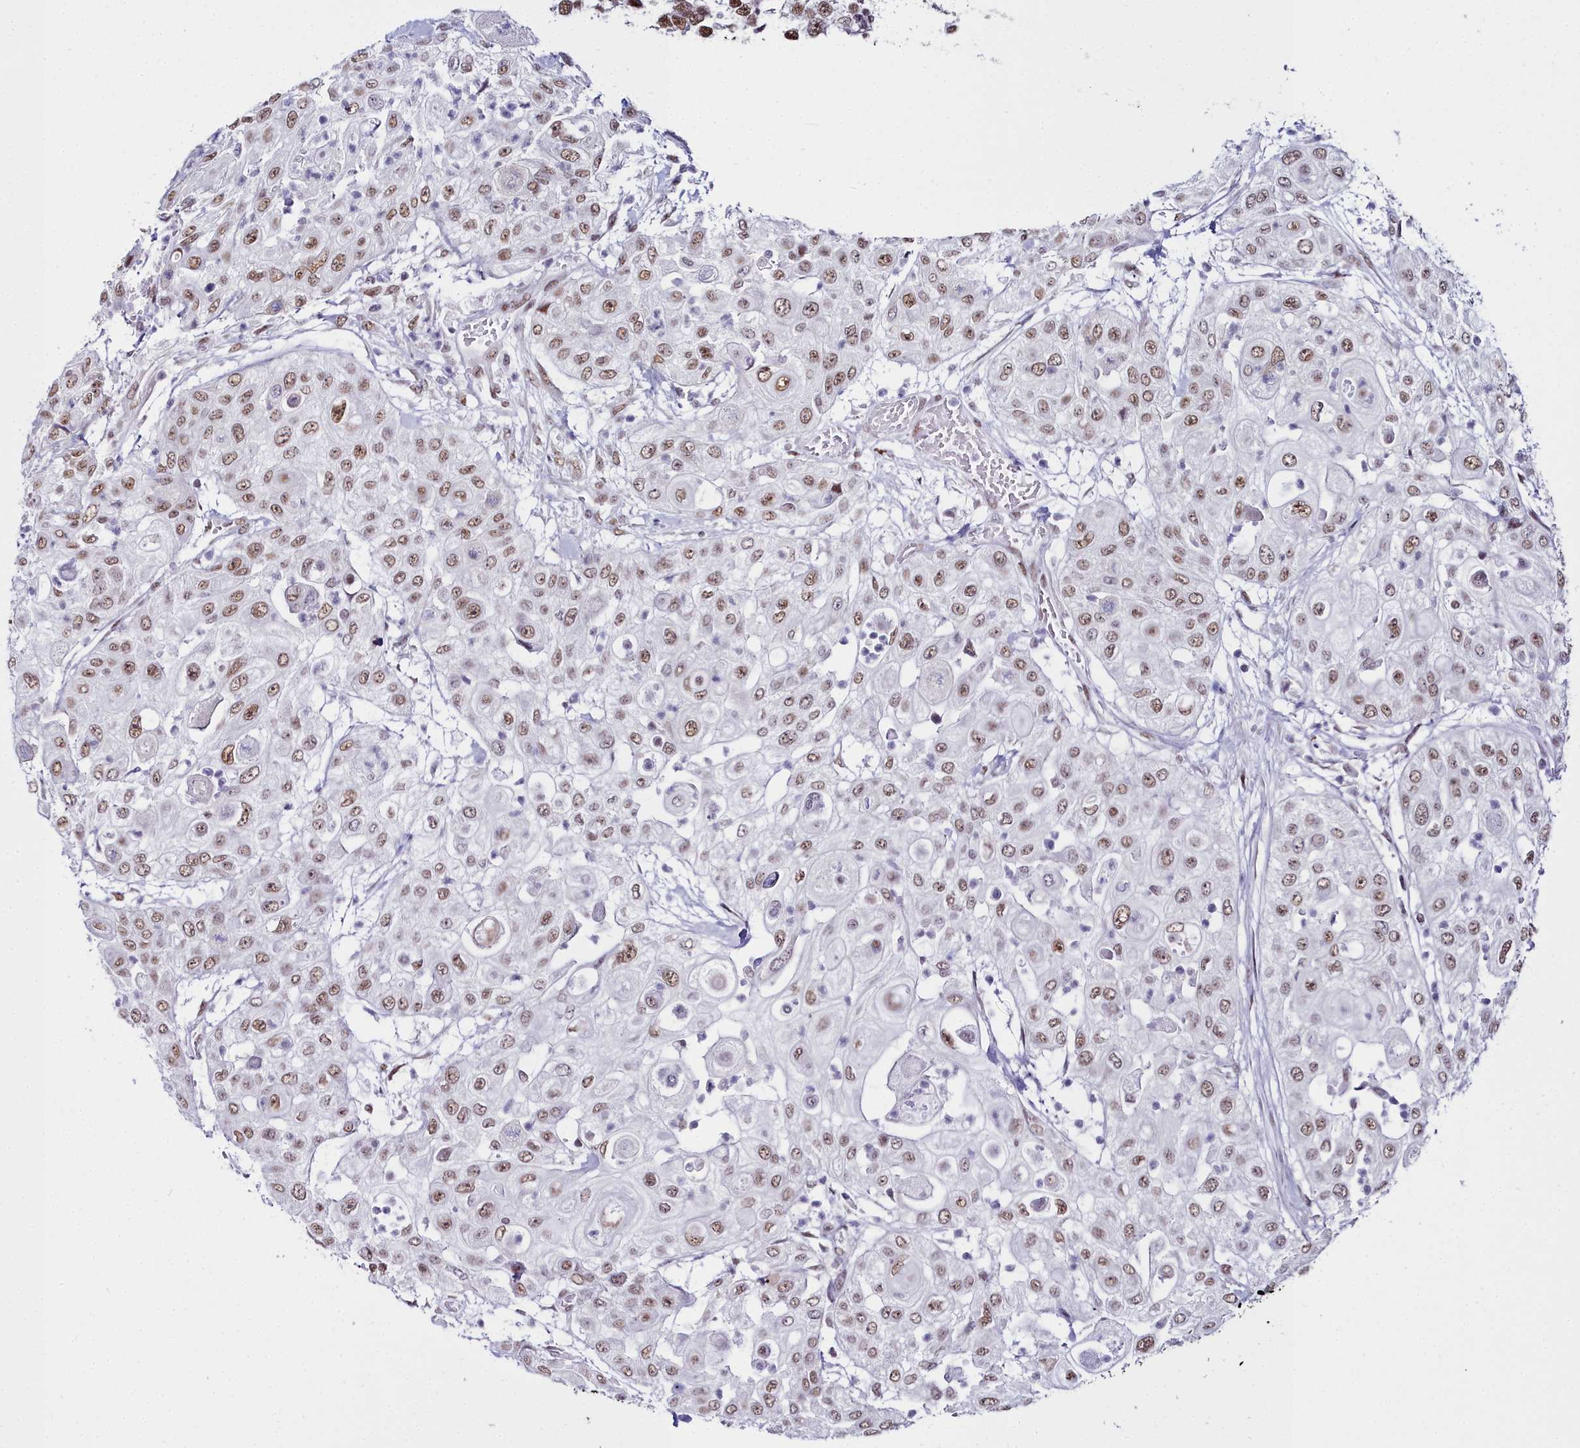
{"staining": {"intensity": "moderate", "quantity": ">75%", "location": "nuclear"}, "tissue": "urothelial cancer", "cell_type": "Tumor cells", "image_type": "cancer", "snomed": [{"axis": "morphology", "description": "Urothelial carcinoma, High grade"}, {"axis": "topography", "description": "Urinary bladder"}], "caption": "Immunohistochemistry (IHC) staining of high-grade urothelial carcinoma, which reveals medium levels of moderate nuclear expression in approximately >75% of tumor cells indicating moderate nuclear protein positivity. The staining was performed using DAB (brown) for protein detection and nuclei were counterstained in hematoxylin (blue).", "gene": "RBM12", "patient": {"sex": "female", "age": 79}}